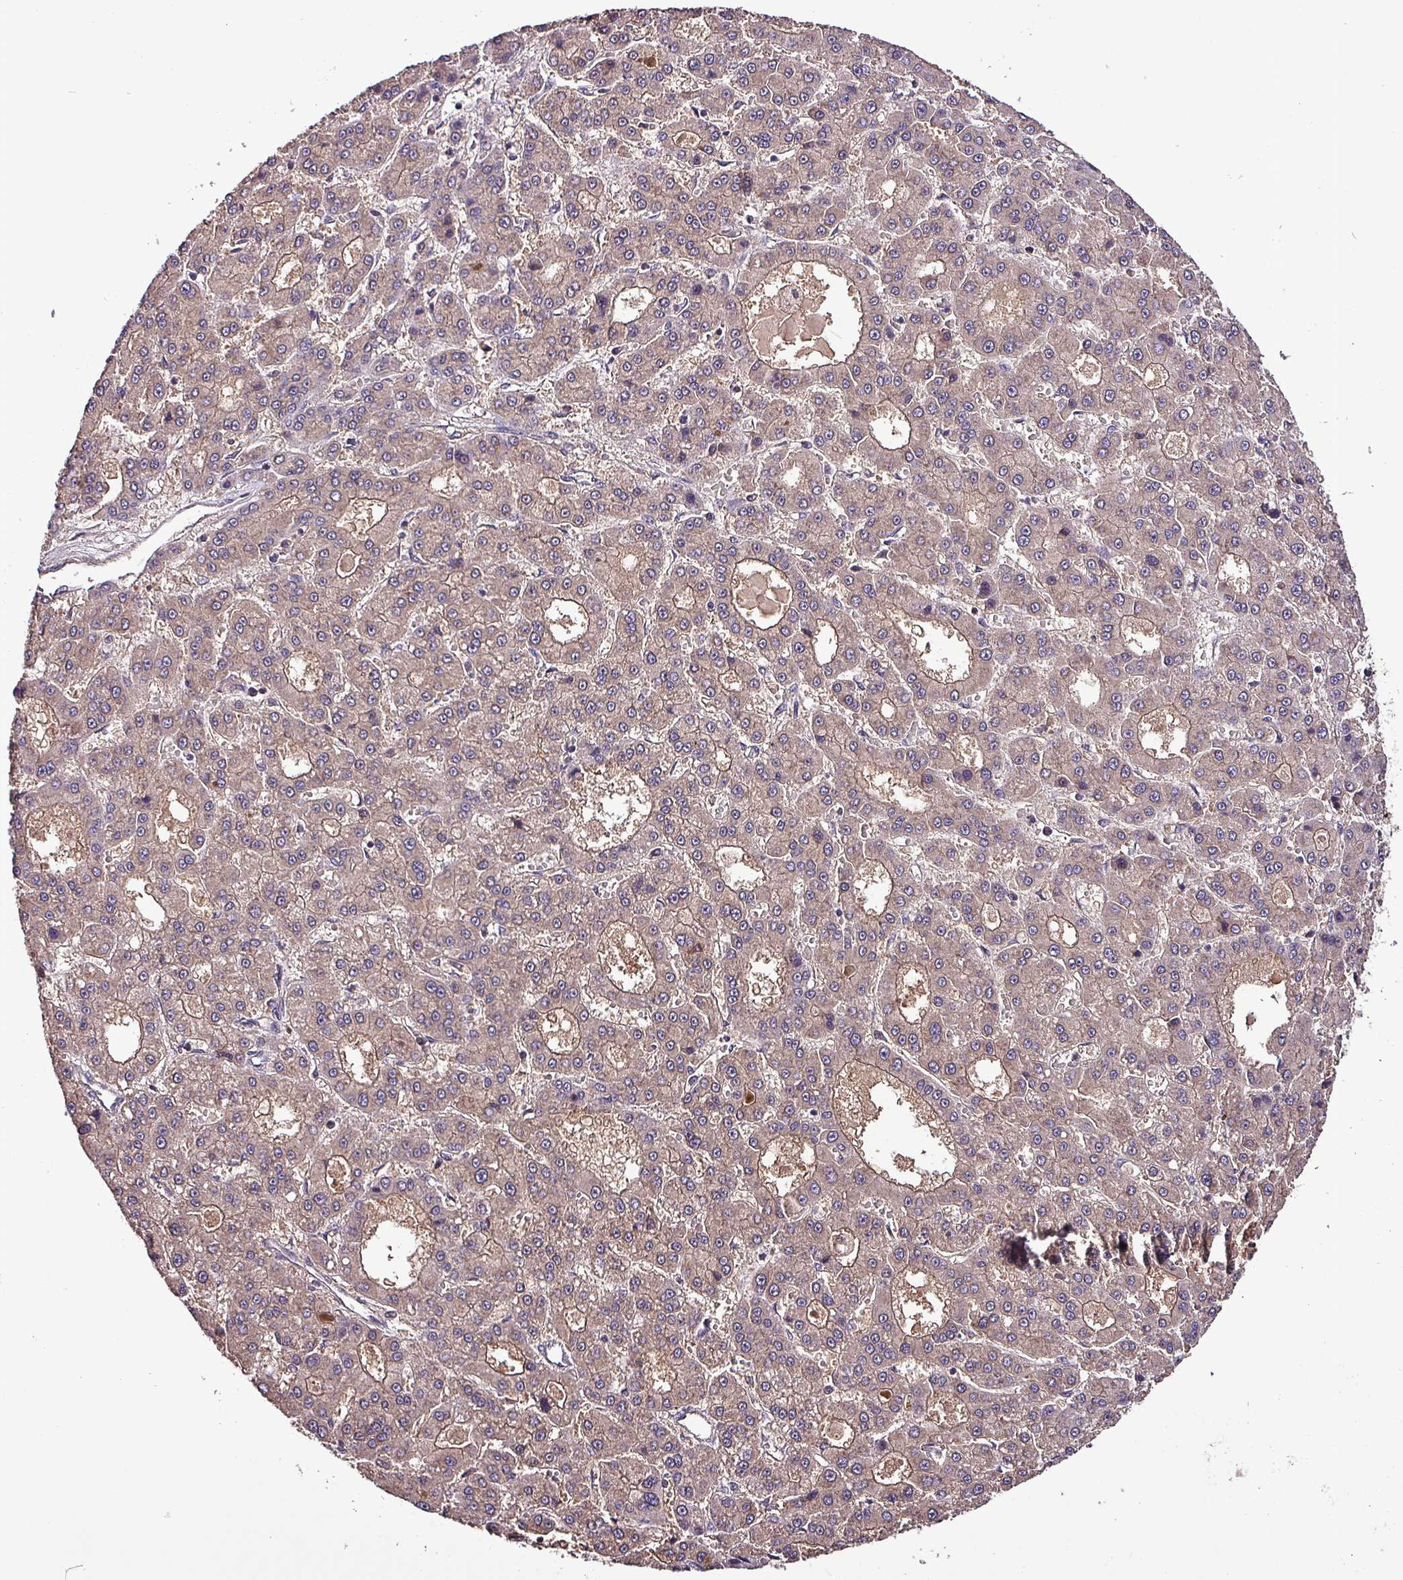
{"staining": {"intensity": "weak", "quantity": "25%-75%", "location": "cytoplasmic/membranous"}, "tissue": "liver cancer", "cell_type": "Tumor cells", "image_type": "cancer", "snomed": [{"axis": "morphology", "description": "Carcinoma, Hepatocellular, NOS"}, {"axis": "topography", "description": "Liver"}], "caption": "Immunohistochemical staining of human liver cancer (hepatocellular carcinoma) exhibits weak cytoplasmic/membranous protein staining in approximately 25%-75% of tumor cells.", "gene": "PAFAH1B2", "patient": {"sex": "male", "age": 70}}